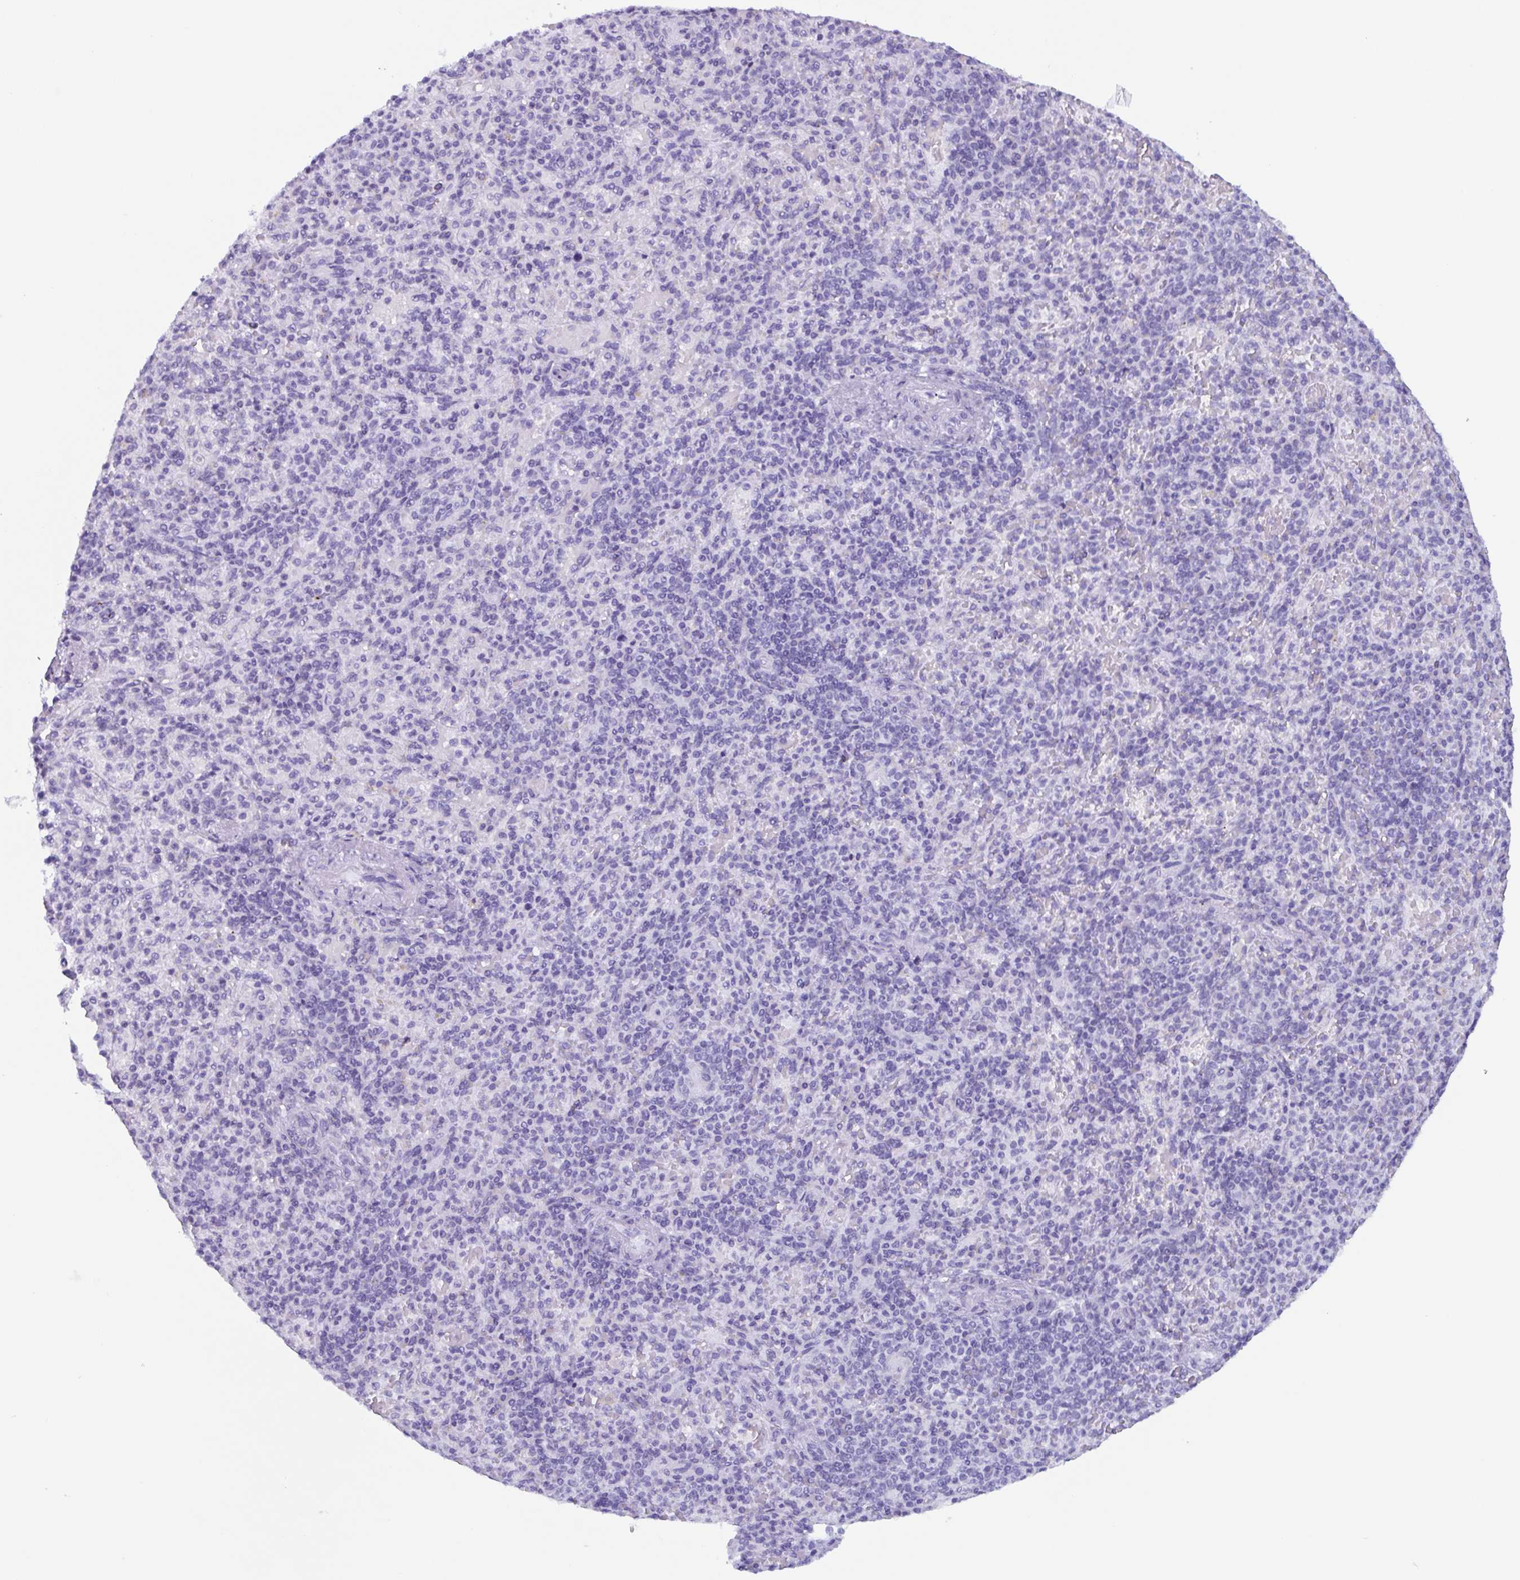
{"staining": {"intensity": "moderate", "quantity": "<25%", "location": "cytoplasmic/membranous"}, "tissue": "spleen", "cell_type": "Cells in red pulp", "image_type": "normal", "snomed": [{"axis": "morphology", "description": "Normal tissue, NOS"}, {"axis": "topography", "description": "Spleen"}], "caption": "Protein expression analysis of benign spleen shows moderate cytoplasmic/membranous staining in approximately <25% of cells in red pulp.", "gene": "BPI", "patient": {"sex": "female", "age": 74}}